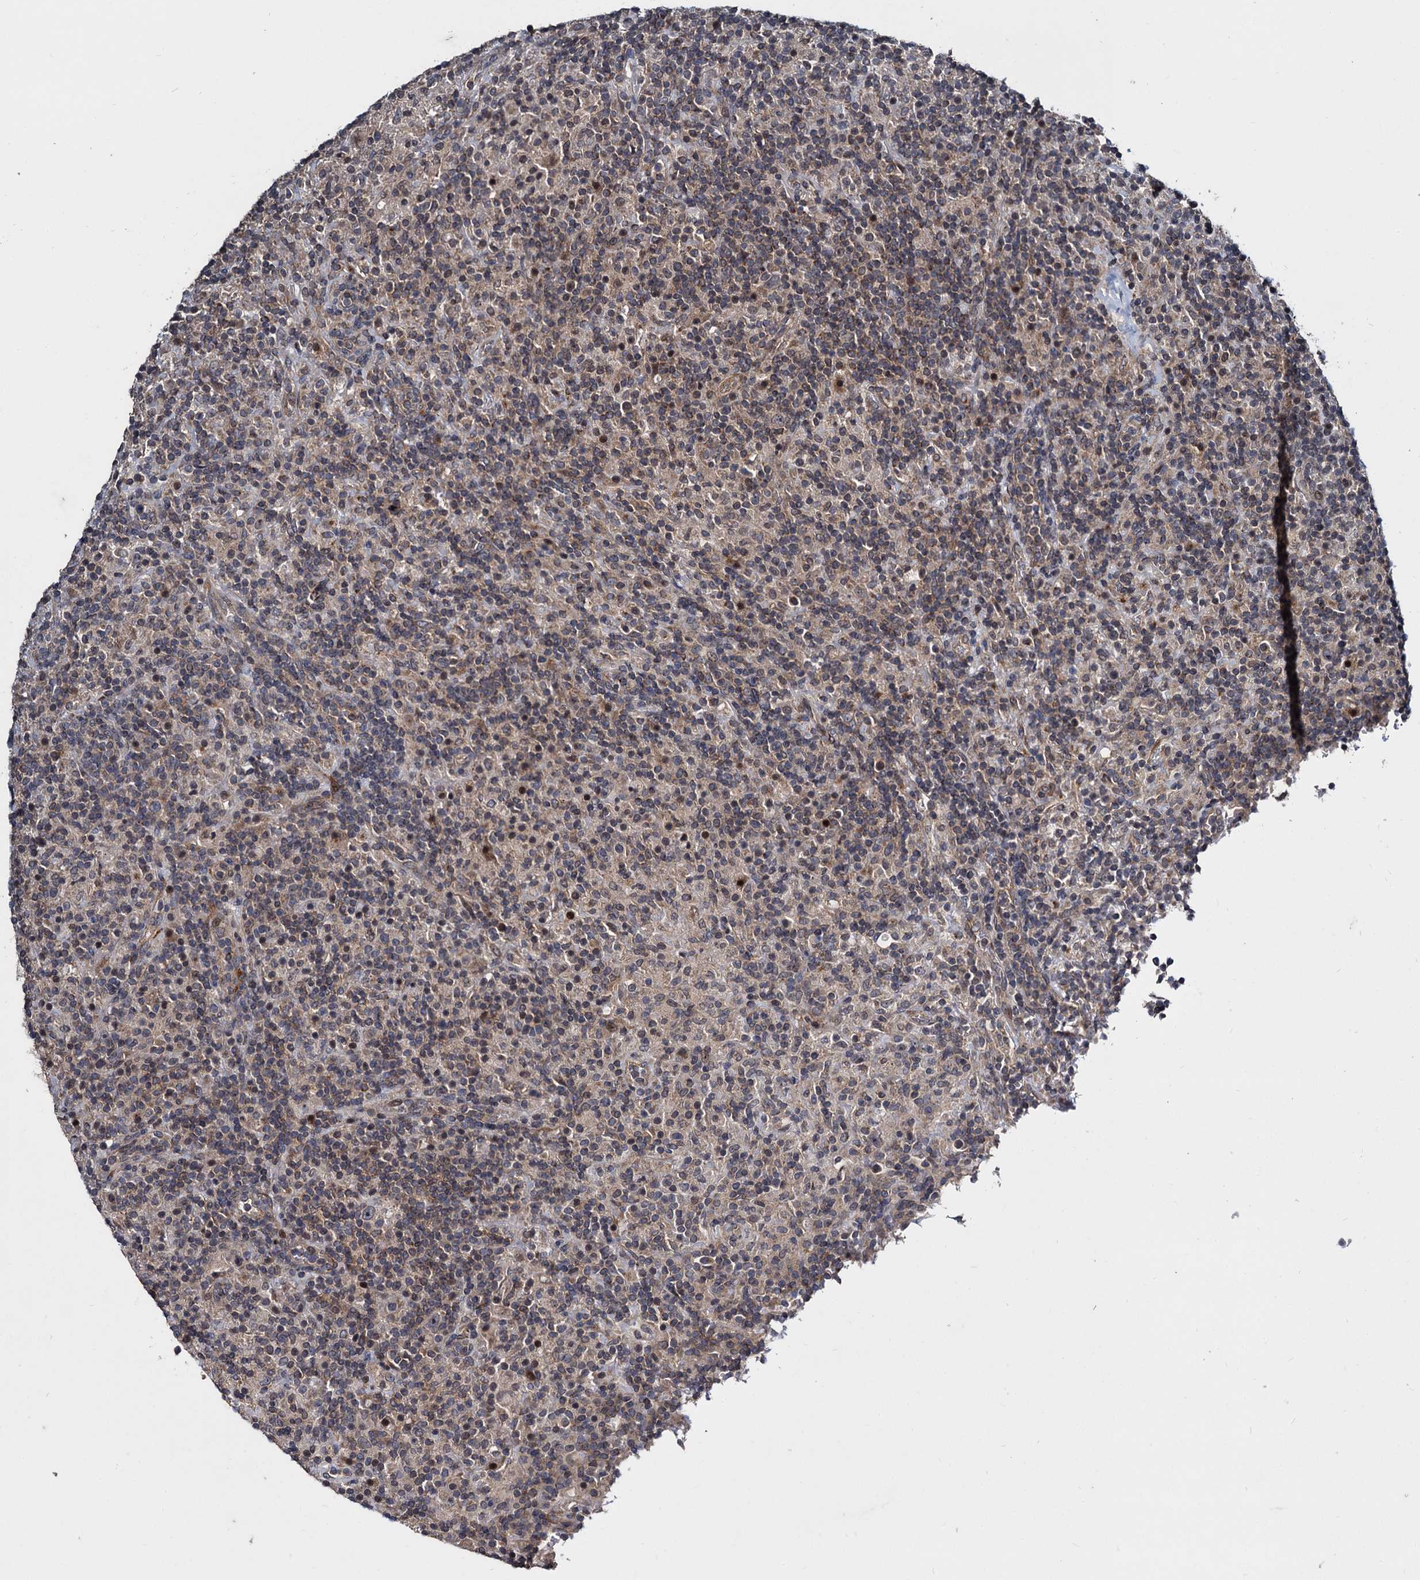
{"staining": {"intensity": "weak", "quantity": "<25%", "location": "cytoplasmic/membranous"}, "tissue": "lymphoma", "cell_type": "Tumor cells", "image_type": "cancer", "snomed": [{"axis": "morphology", "description": "Hodgkin's disease, NOS"}, {"axis": "topography", "description": "Lymph node"}], "caption": "Hodgkin's disease was stained to show a protein in brown. There is no significant expression in tumor cells. (DAB (3,3'-diaminobenzidine) immunohistochemistry with hematoxylin counter stain).", "gene": "ARHGAP42", "patient": {"sex": "male", "age": 70}}